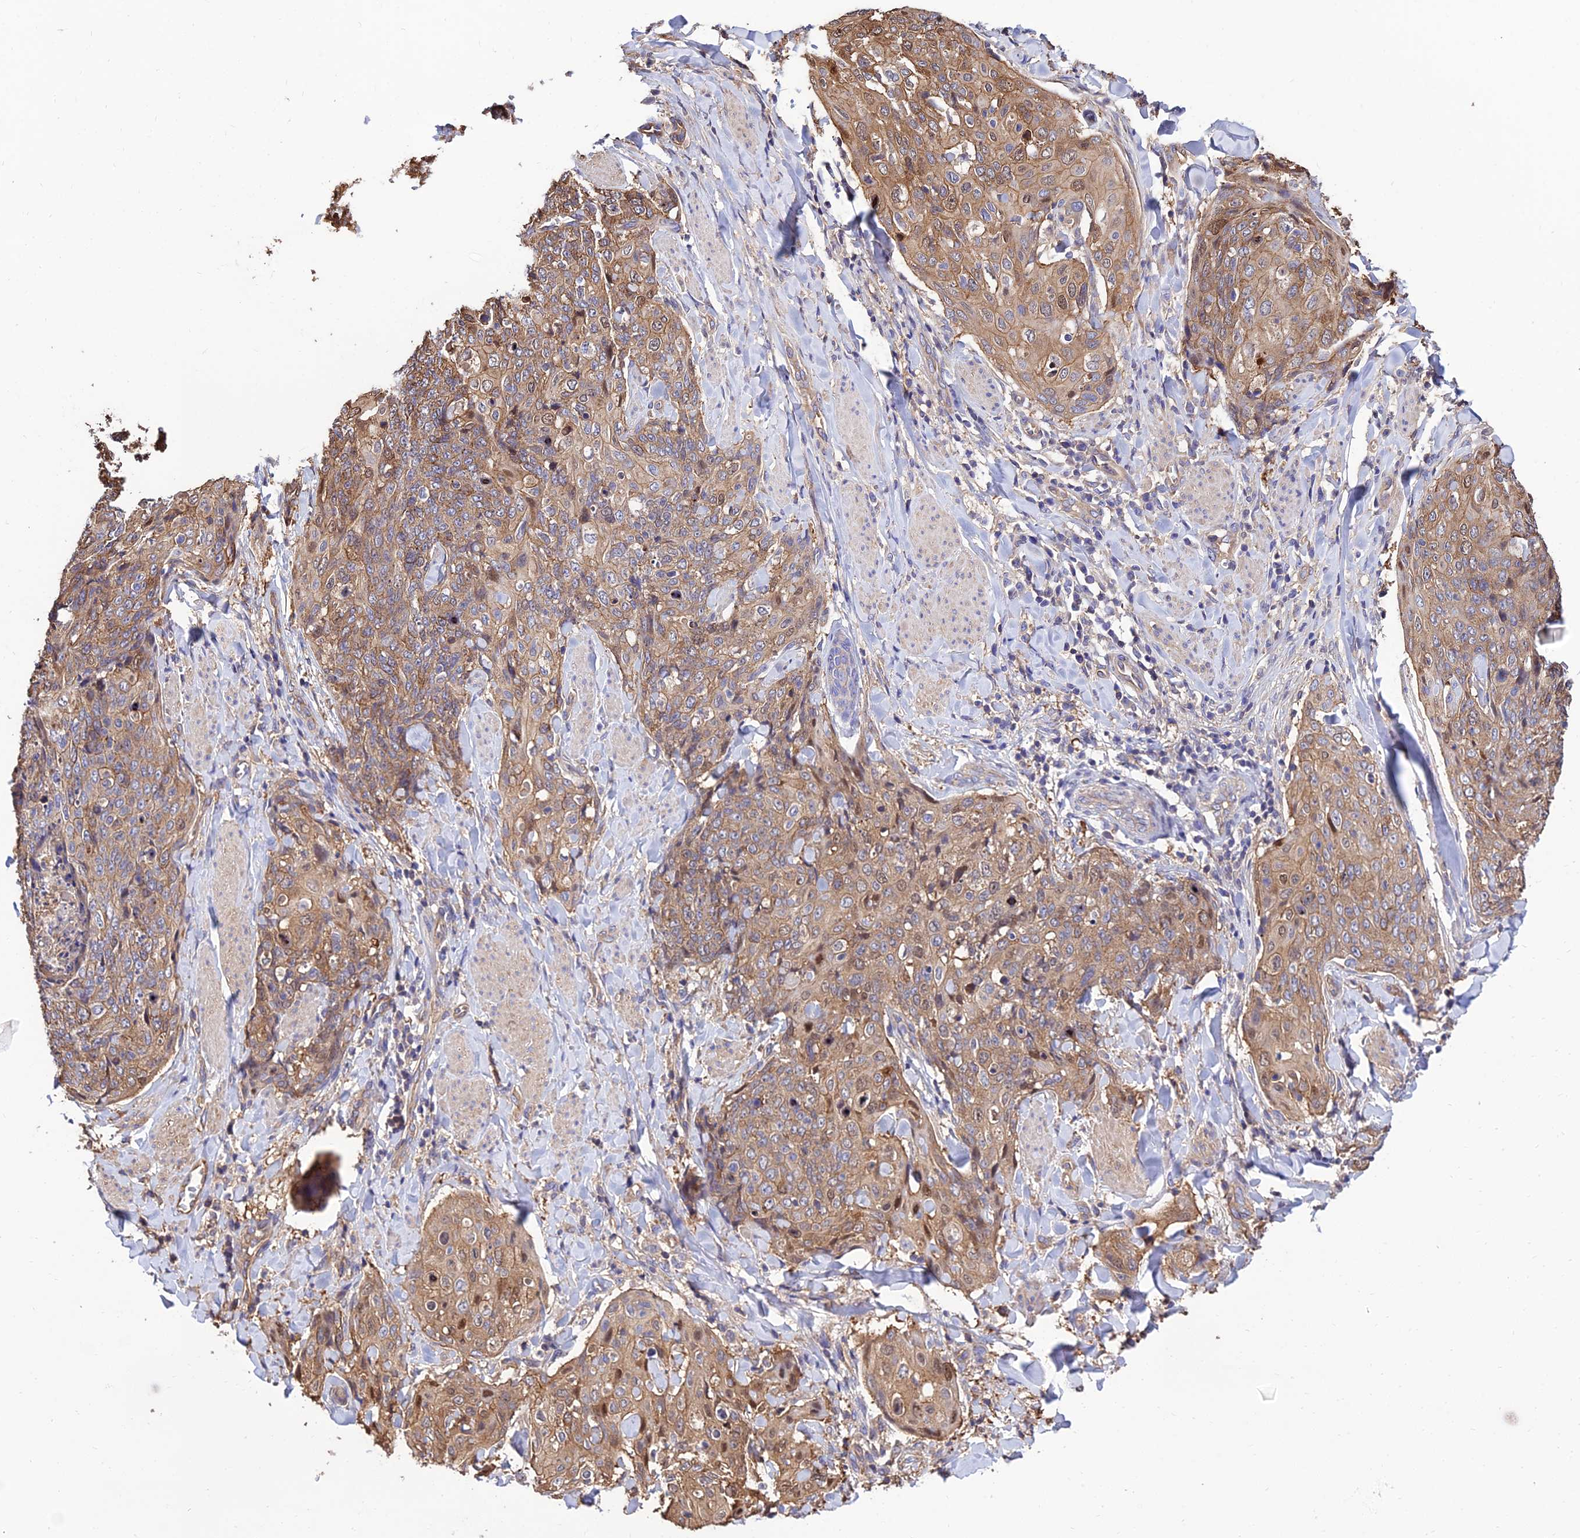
{"staining": {"intensity": "moderate", "quantity": ">75%", "location": "cytoplasmic/membranous,nuclear"}, "tissue": "skin cancer", "cell_type": "Tumor cells", "image_type": "cancer", "snomed": [{"axis": "morphology", "description": "Squamous cell carcinoma, NOS"}, {"axis": "topography", "description": "Skin"}, {"axis": "topography", "description": "Vulva"}], "caption": "A brown stain labels moderate cytoplasmic/membranous and nuclear staining of a protein in human skin squamous cell carcinoma tumor cells.", "gene": "CALM2", "patient": {"sex": "female", "age": 85}}